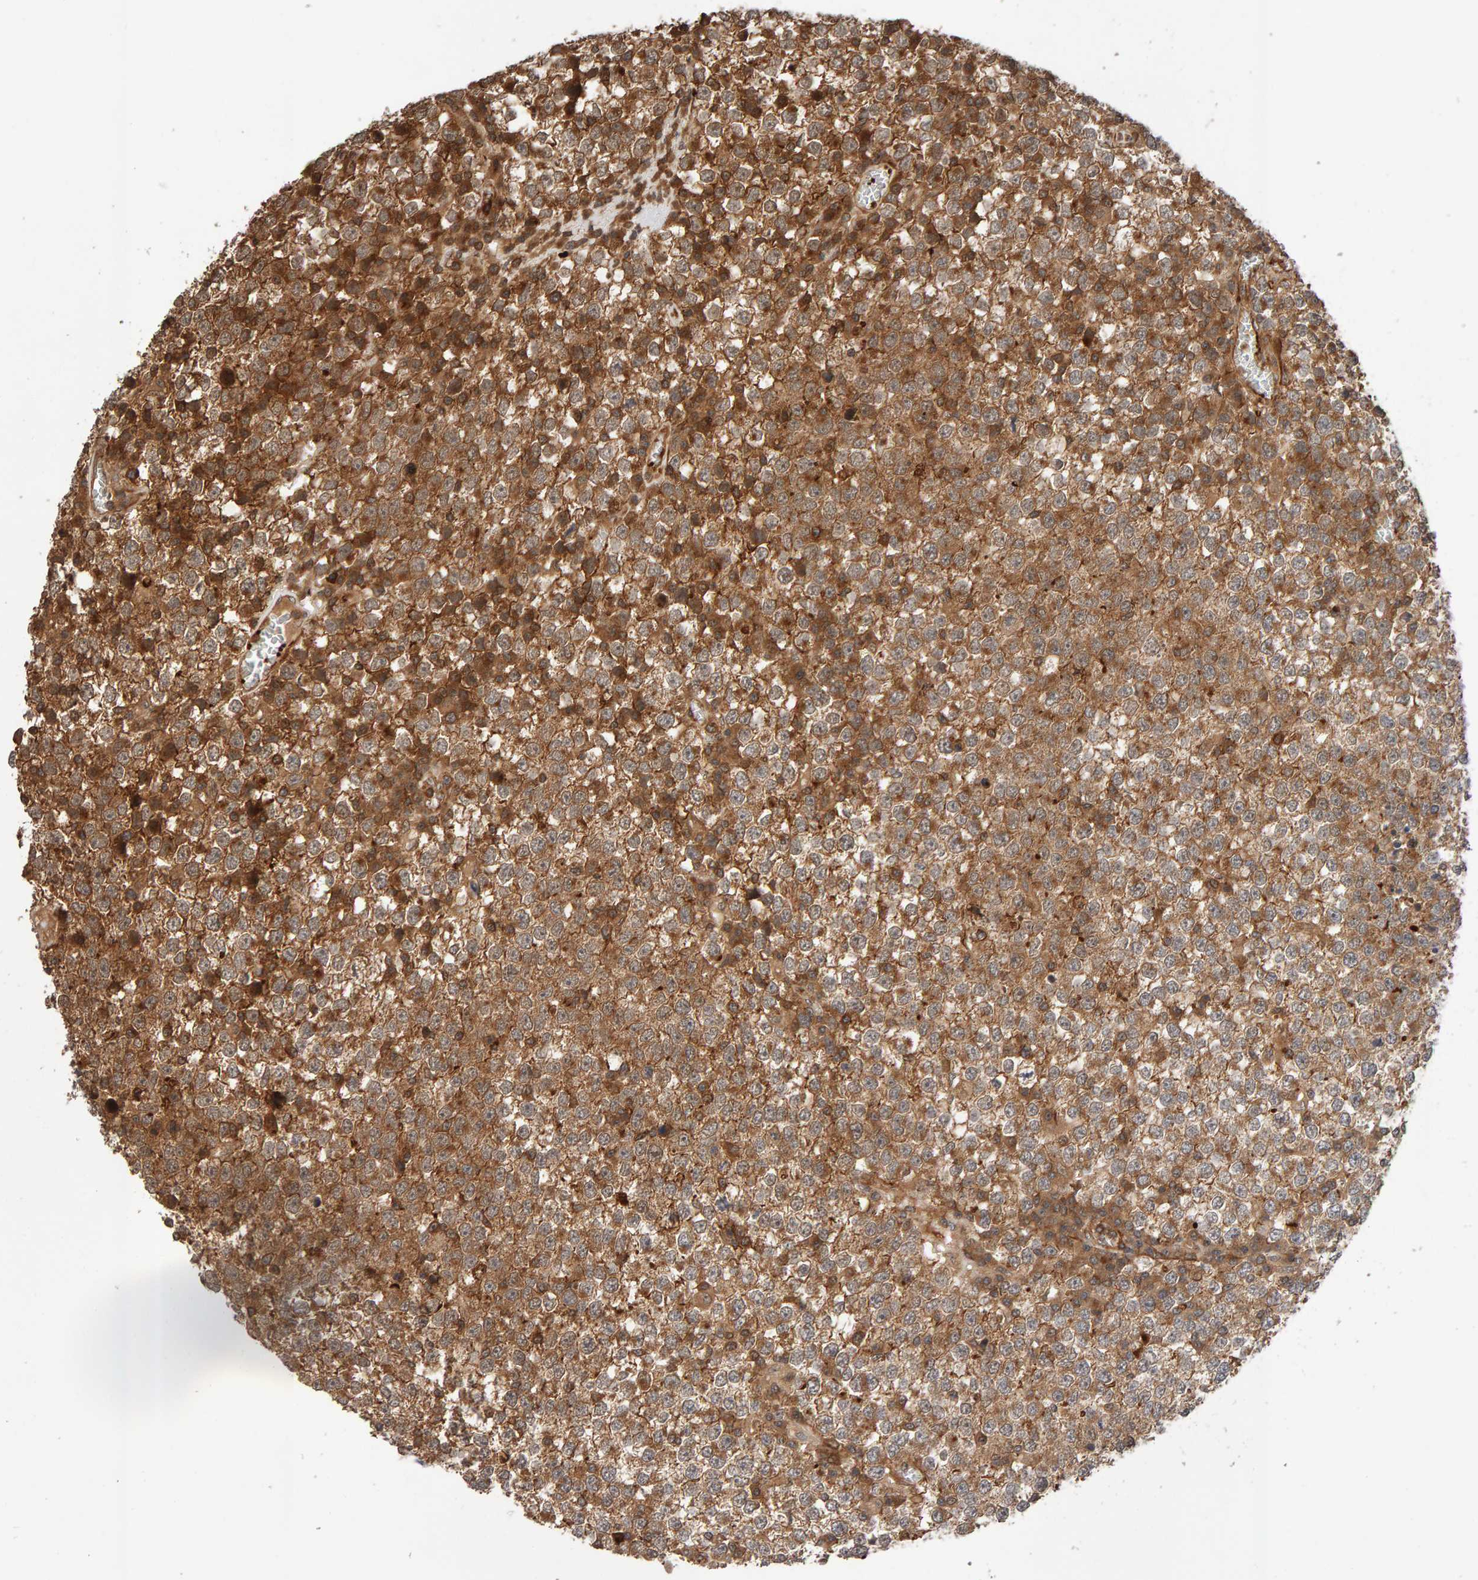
{"staining": {"intensity": "weak", "quantity": "<25%", "location": "cytoplasmic/membranous"}, "tissue": "testis cancer", "cell_type": "Tumor cells", "image_type": "cancer", "snomed": [{"axis": "morphology", "description": "Seminoma, NOS"}, {"axis": "topography", "description": "Testis"}], "caption": "IHC of testis cancer (seminoma) reveals no positivity in tumor cells.", "gene": "SYNRG", "patient": {"sex": "male", "age": 65}}